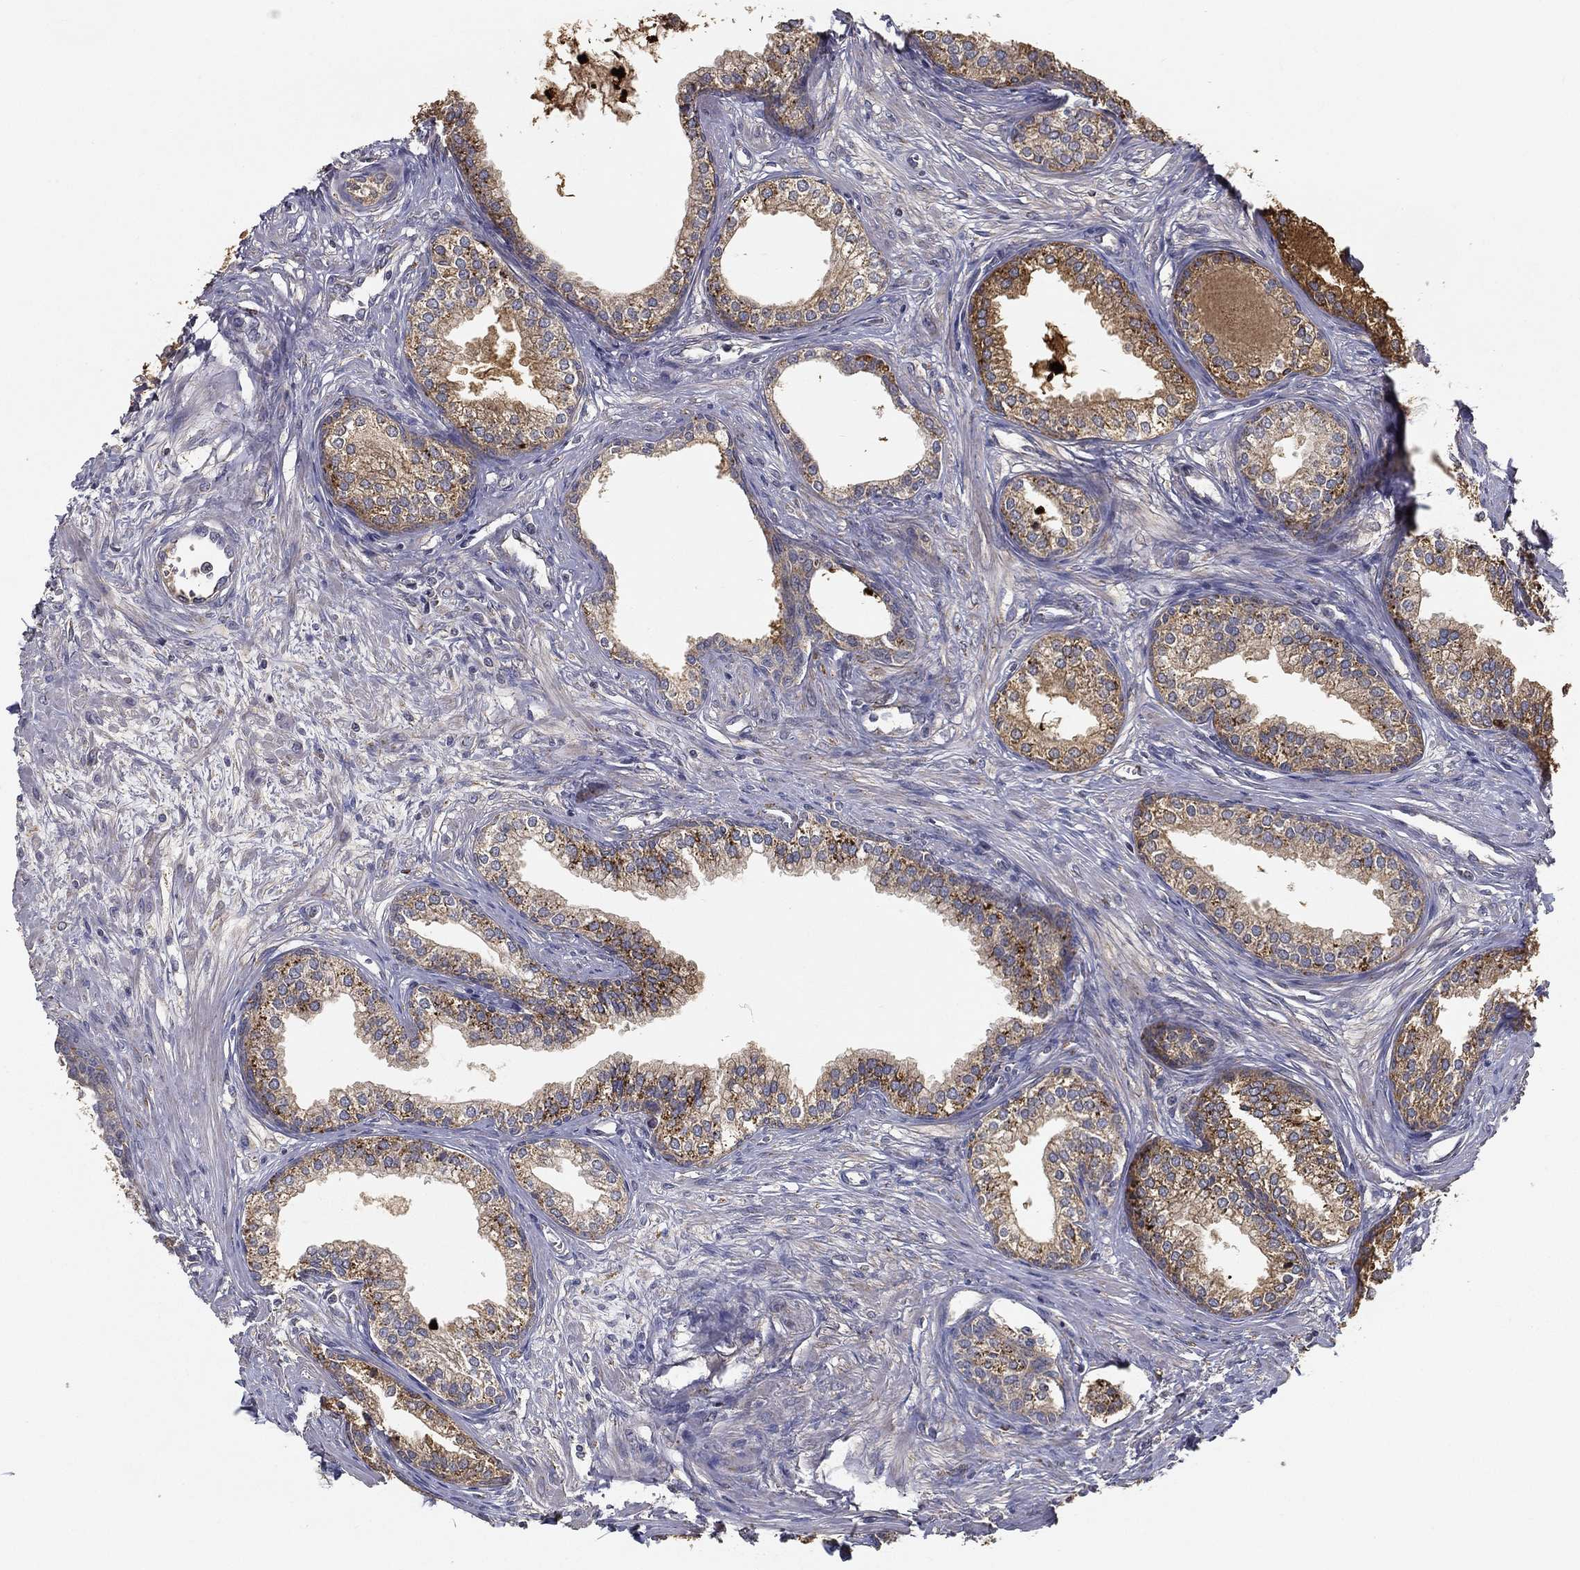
{"staining": {"intensity": "moderate", "quantity": ">75%", "location": "cytoplasmic/membranous"}, "tissue": "prostate", "cell_type": "Glandular cells", "image_type": "normal", "snomed": [{"axis": "morphology", "description": "Normal tissue, NOS"}, {"axis": "topography", "description": "Prostate"}], "caption": "Brown immunohistochemical staining in benign human prostate reveals moderate cytoplasmic/membranous staining in about >75% of glandular cells. Ihc stains the protein in brown and the nuclei are stained blue.", "gene": "MT", "patient": {"sex": "male", "age": 65}}